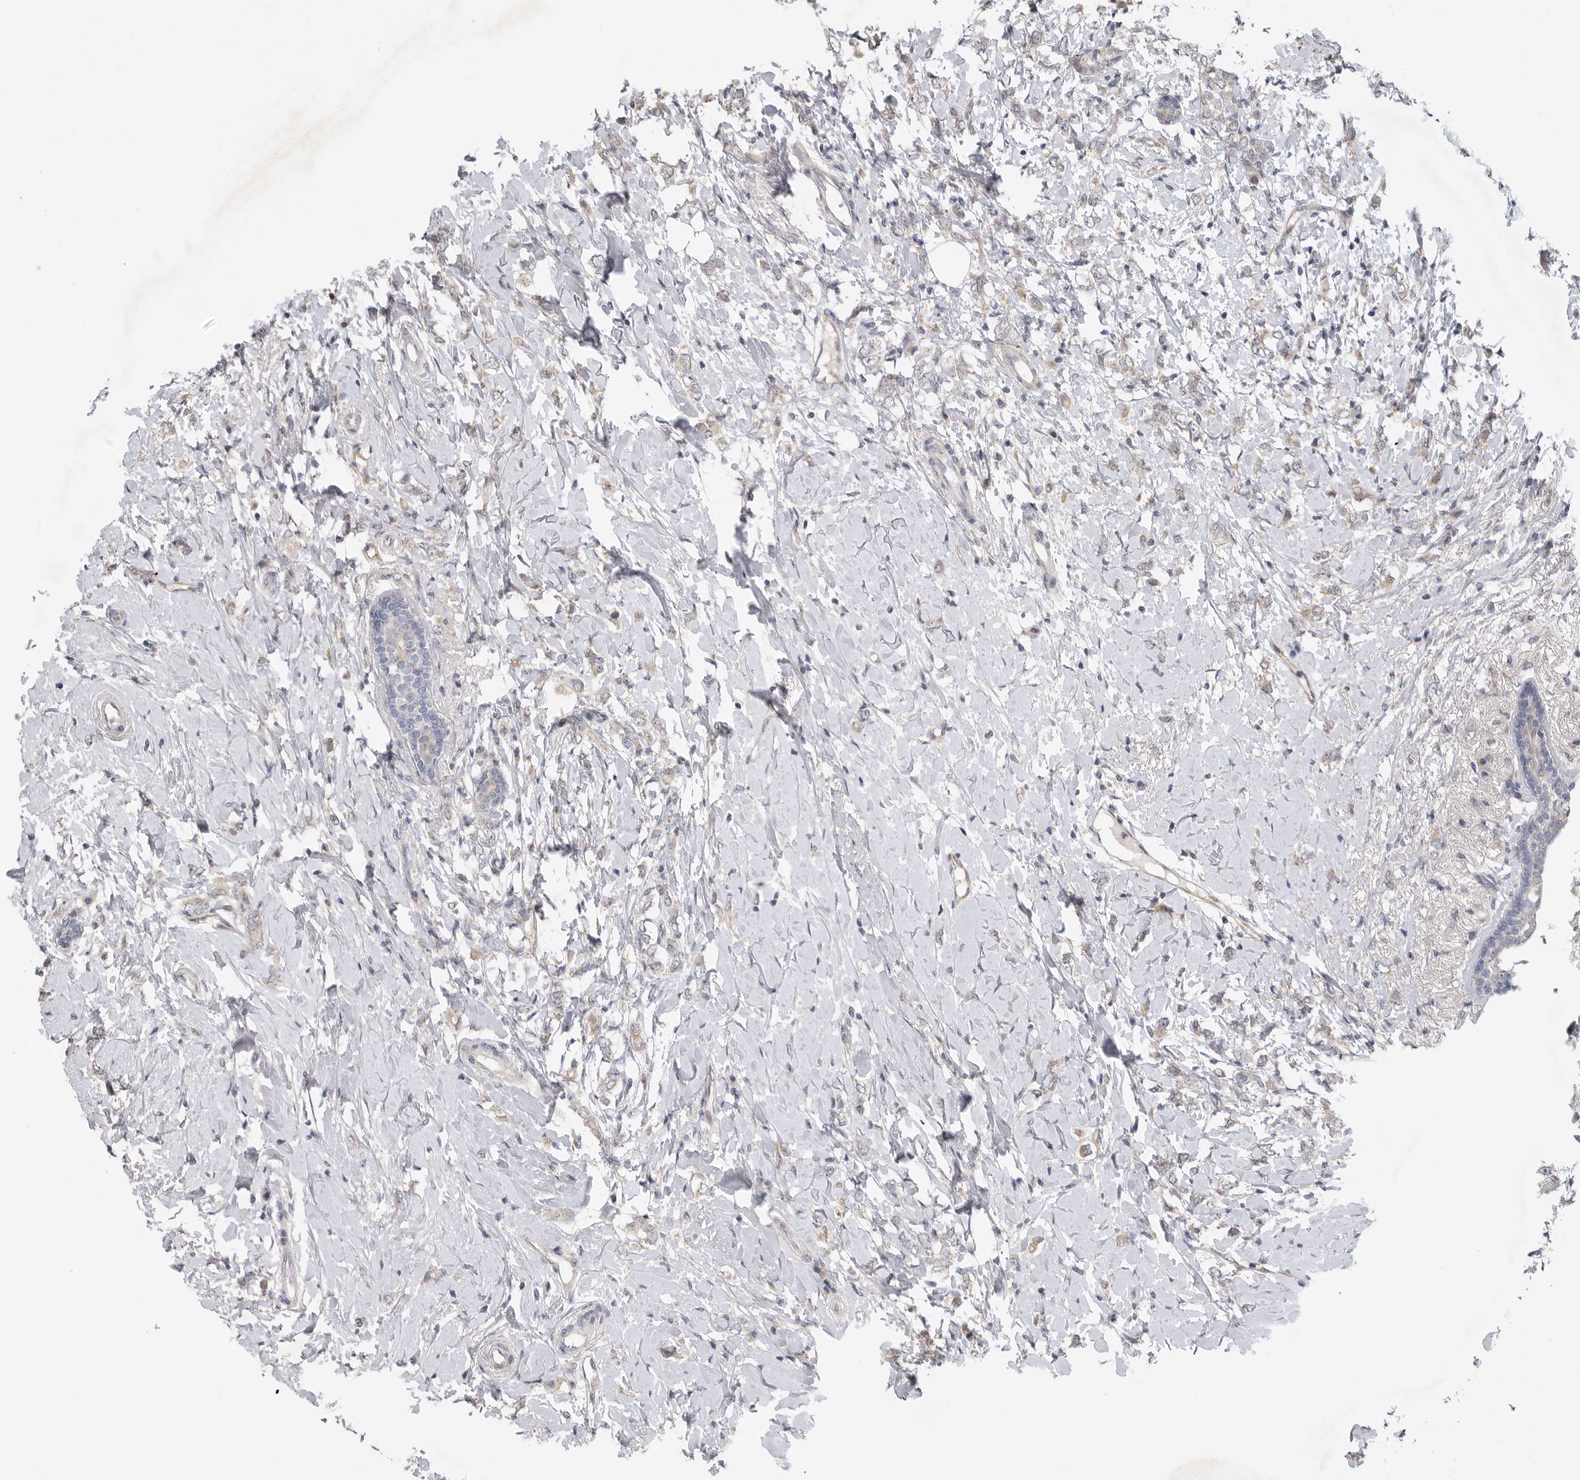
{"staining": {"intensity": "weak", "quantity": "<25%", "location": "cytoplasmic/membranous"}, "tissue": "breast cancer", "cell_type": "Tumor cells", "image_type": "cancer", "snomed": [{"axis": "morphology", "description": "Normal tissue, NOS"}, {"axis": "morphology", "description": "Lobular carcinoma"}, {"axis": "topography", "description": "Breast"}], "caption": "High magnification brightfield microscopy of breast cancer (lobular carcinoma) stained with DAB (3,3'-diaminobenzidine) (brown) and counterstained with hematoxylin (blue): tumor cells show no significant staining.", "gene": "FBXO43", "patient": {"sex": "female", "age": 47}}